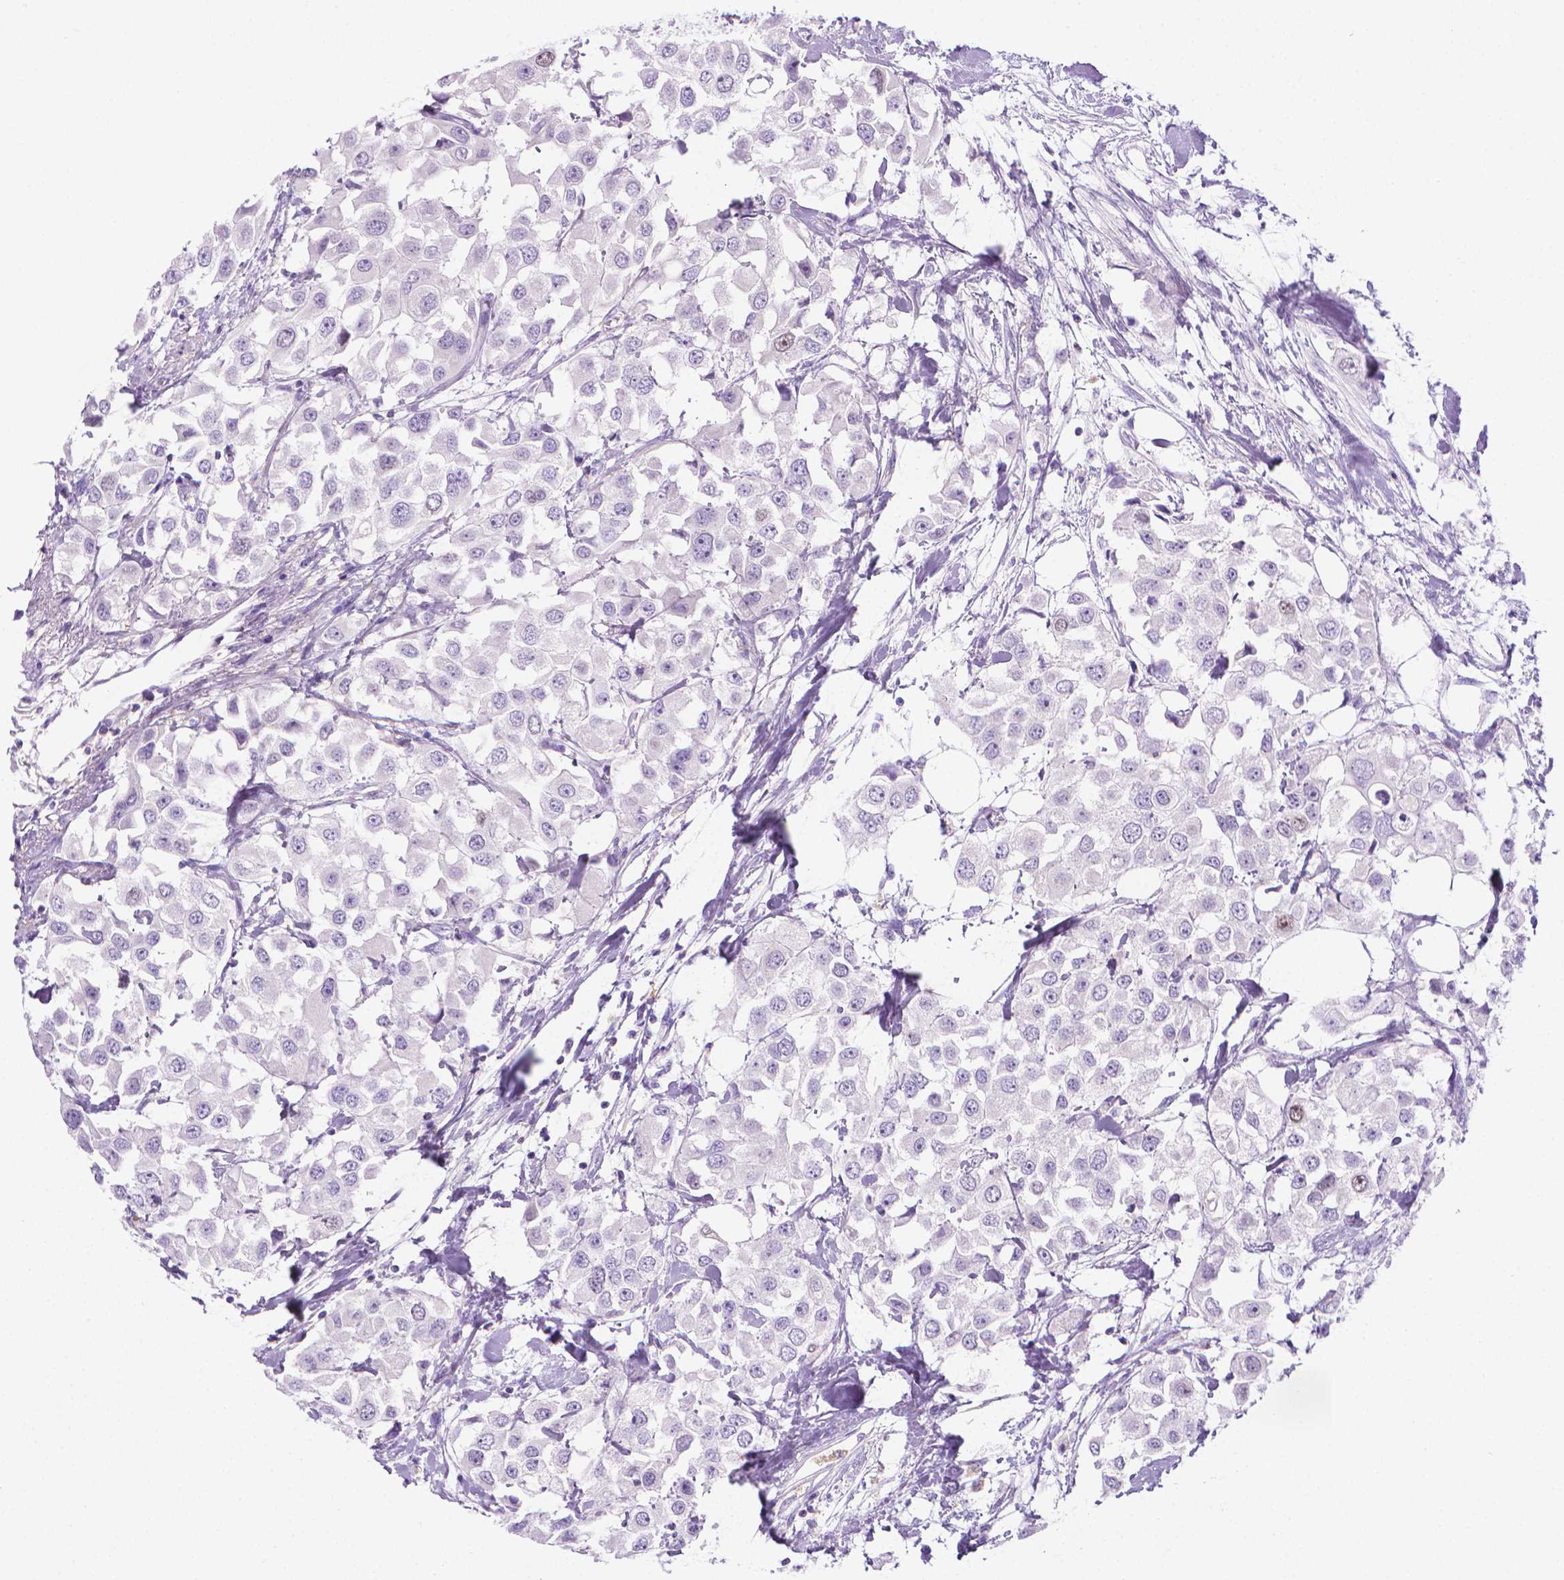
{"staining": {"intensity": "negative", "quantity": "none", "location": "none"}, "tissue": "urothelial cancer", "cell_type": "Tumor cells", "image_type": "cancer", "snomed": [{"axis": "morphology", "description": "Urothelial carcinoma, High grade"}, {"axis": "topography", "description": "Urinary bladder"}], "caption": "High-grade urothelial carcinoma was stained to show a protein in brown. There is no significant staining in tumor cells. The staining was performed using DAB (3,3'-diaminobenzidine) to visualize the protein expression in brown, while the nuclei were stained in blue with hematoxylin (Magnification: 20x).", "gene": "SPAG6", "patient": {"sex": "female", "age": 64}}